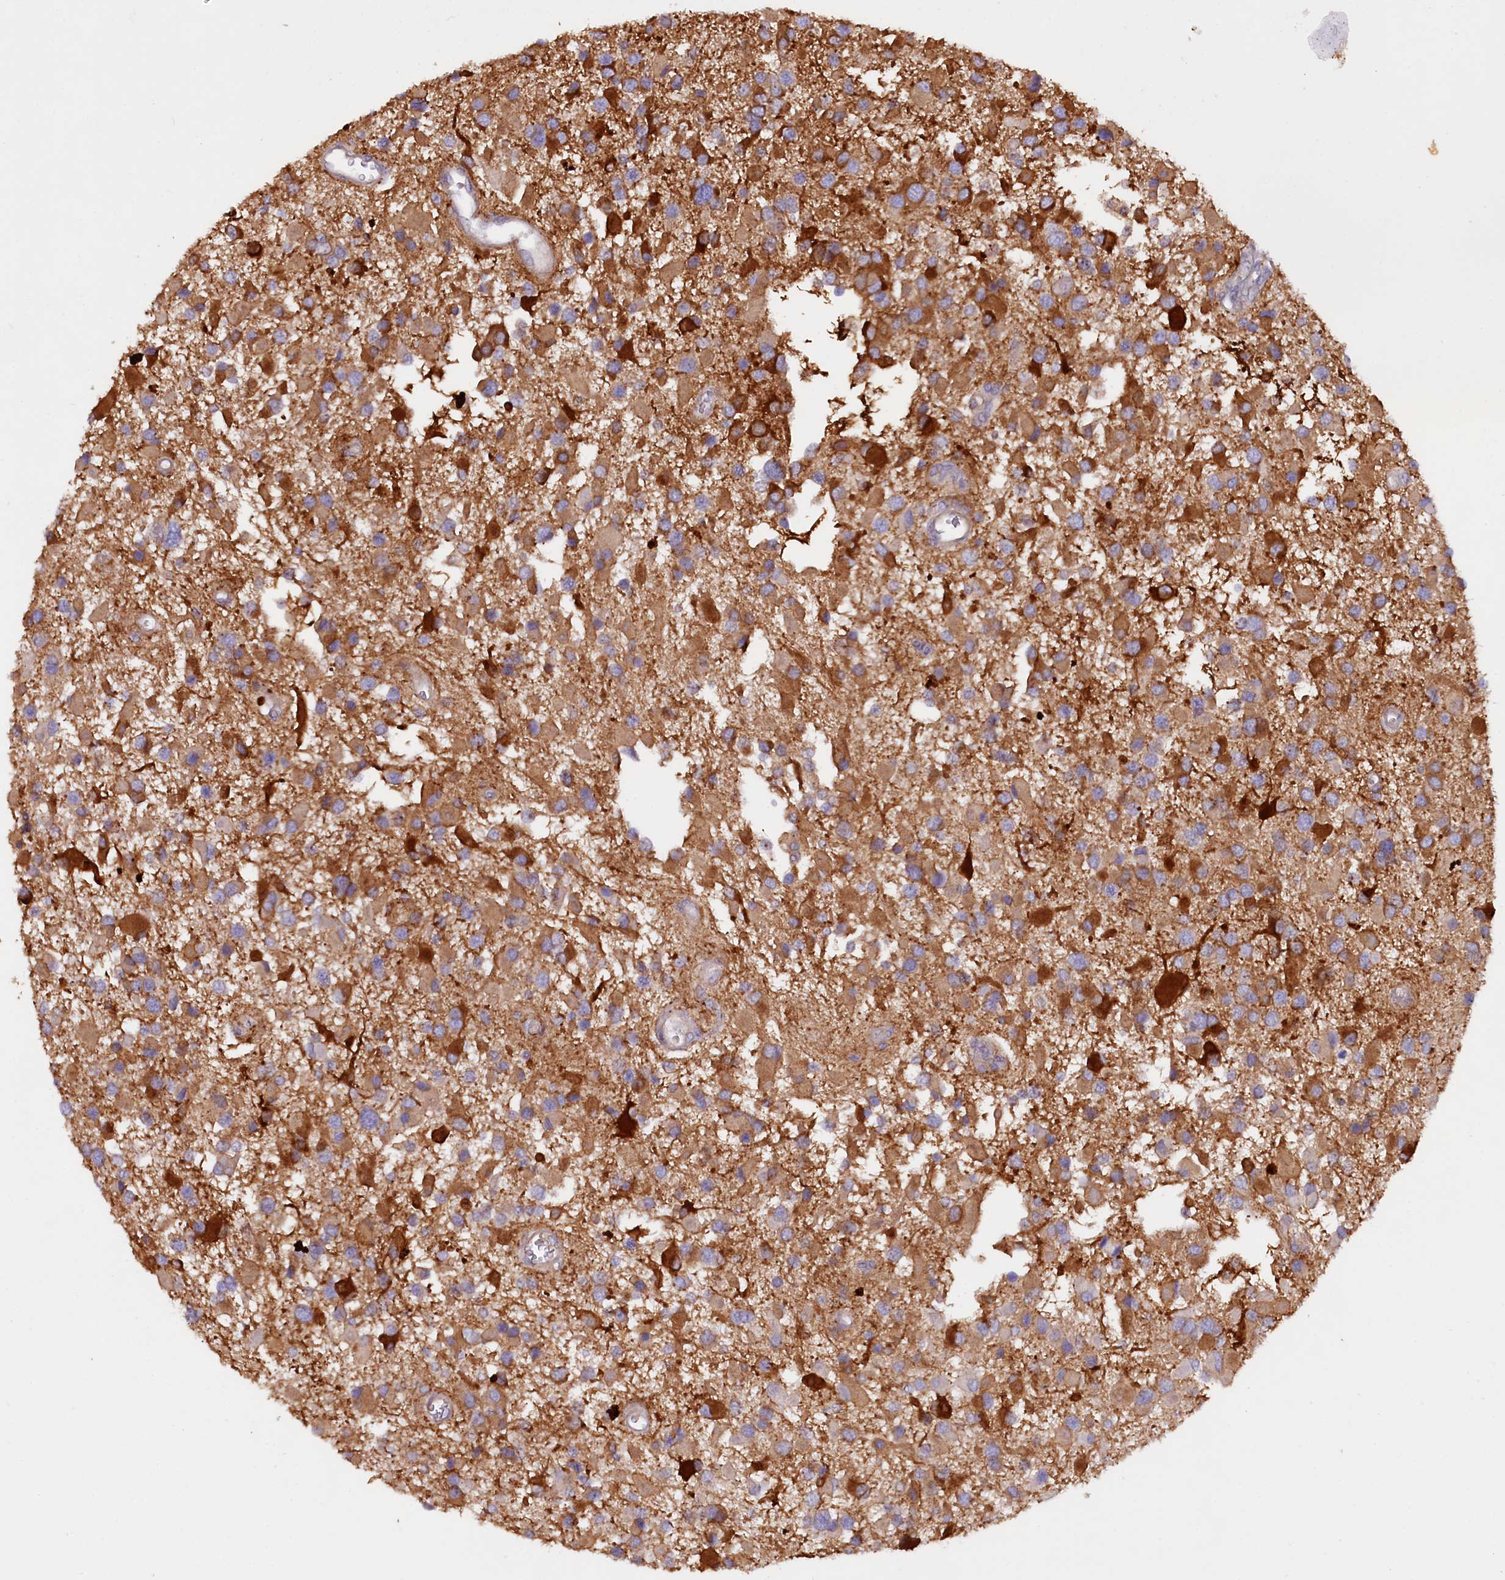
{"staining": {"intensity": "moderate", "quantity": "25%-75%", "location": "cytoplasmic/membranous"}, "tissue": "glioma", "cell_type": "Tumor cells", "image_type": "cancer", "snomed": [{"axis": "morphology", "description": "Glioma, malignant, High grade"}, {"axis": "topography", "description": "Brain"}], "caption": "A brown stain highlights moderate cytoplasmic/membranous expression of a protein in human high-grade glioma (malignant) tumor cells.", "gene": "ETFBKMT", "patient": {"sex": "male", "age": 53}}